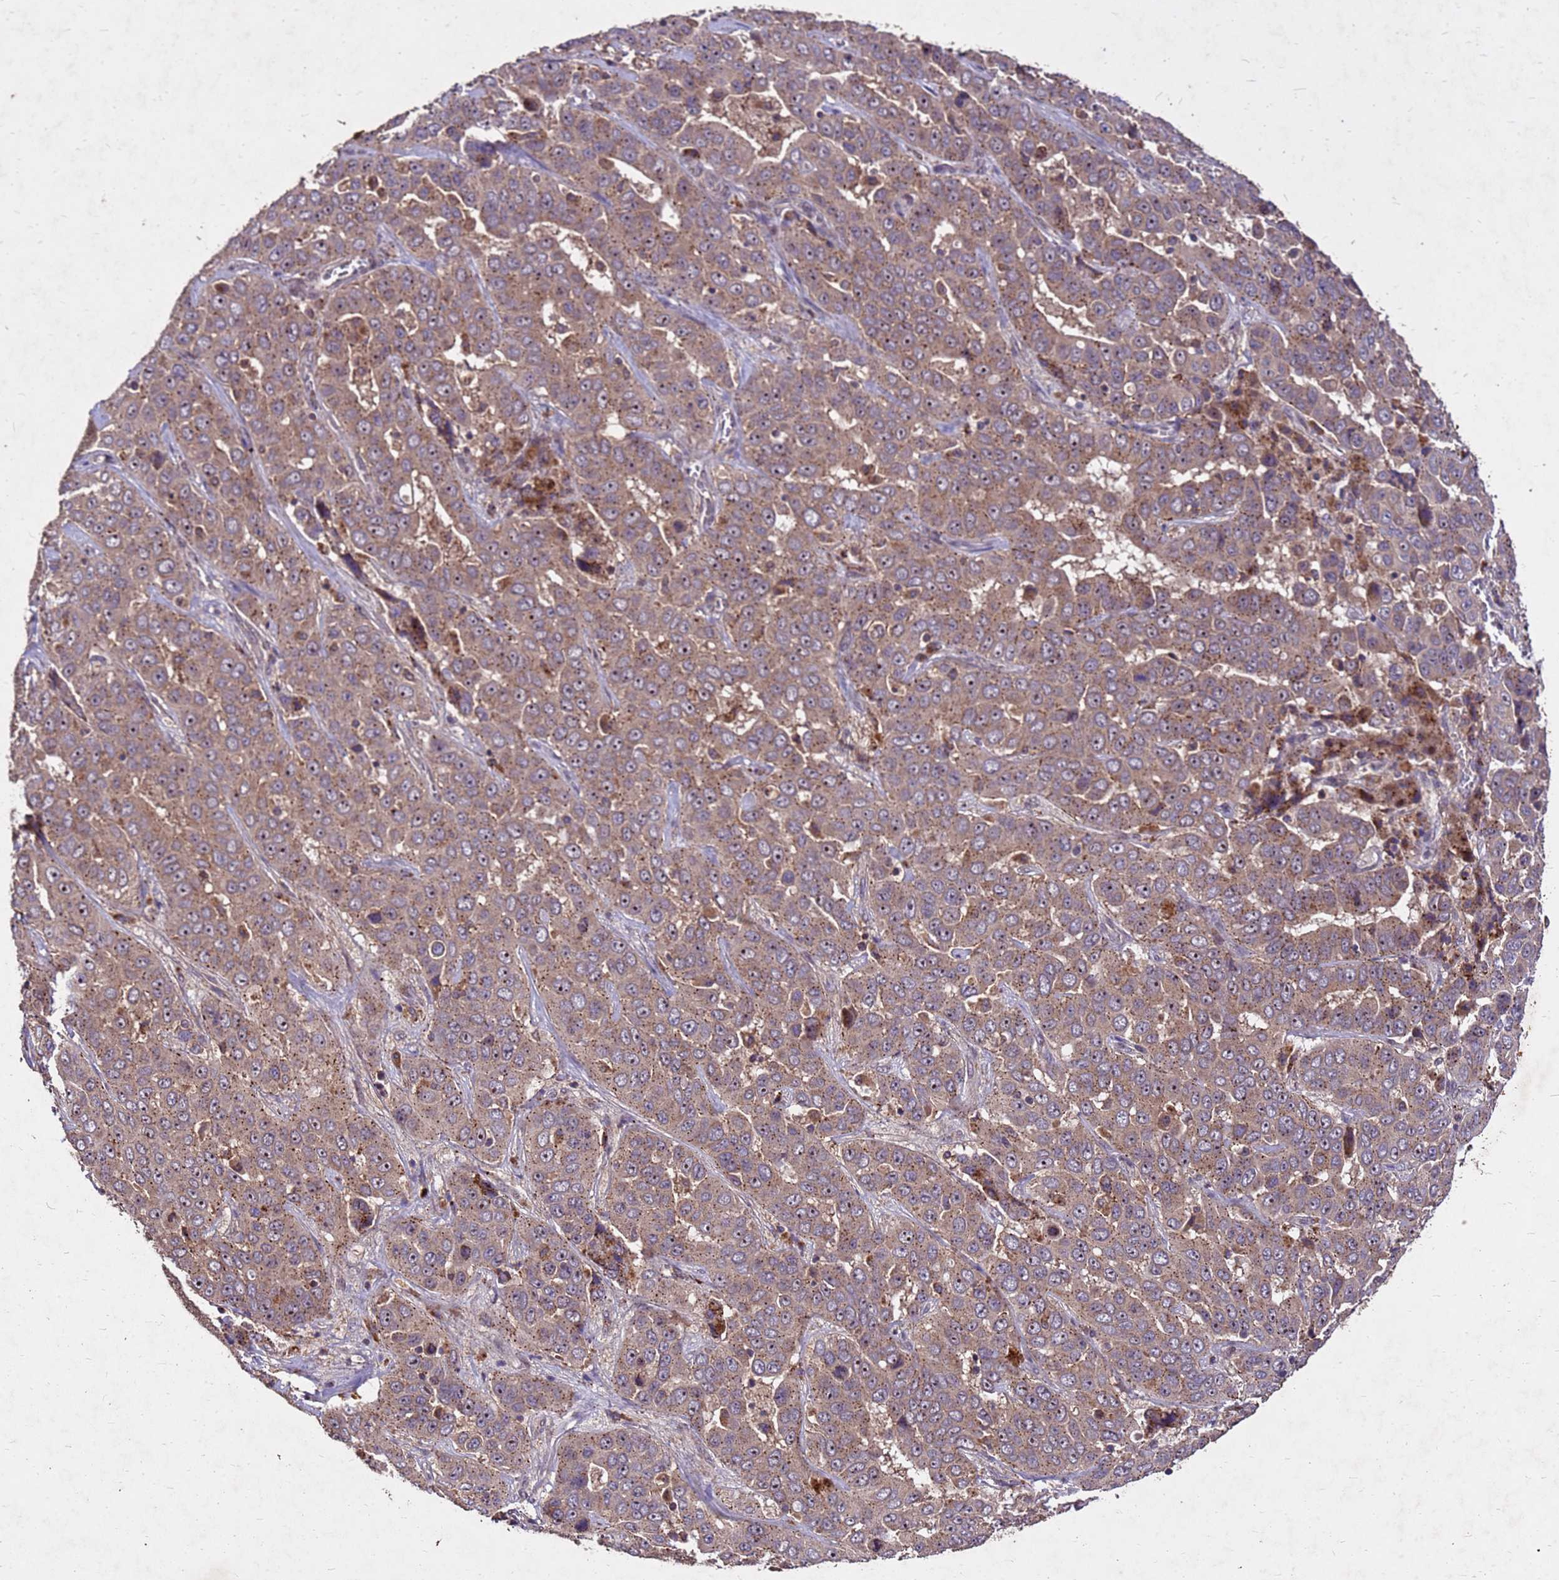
{"staining": {"intensity": "moderate", "quantity": ">75%", "location": "cytoplasmic/membranous"}, "tissue": "liver cancer", "cell_type": "Tumor cells", "image_type": "cancer", "snomed": [{"axis": "morphology", "description": "Cholangiocarcinoma"}, {"axis": "topography", "description": "Liver"}], "caption": "The image displays a brown stain indicating the presence of a protein in the cytoplasmic/membranous of tumor cells in liver cancer.", "gene": "TOR4A", "patient": {"sex": "female", "age": 52}}